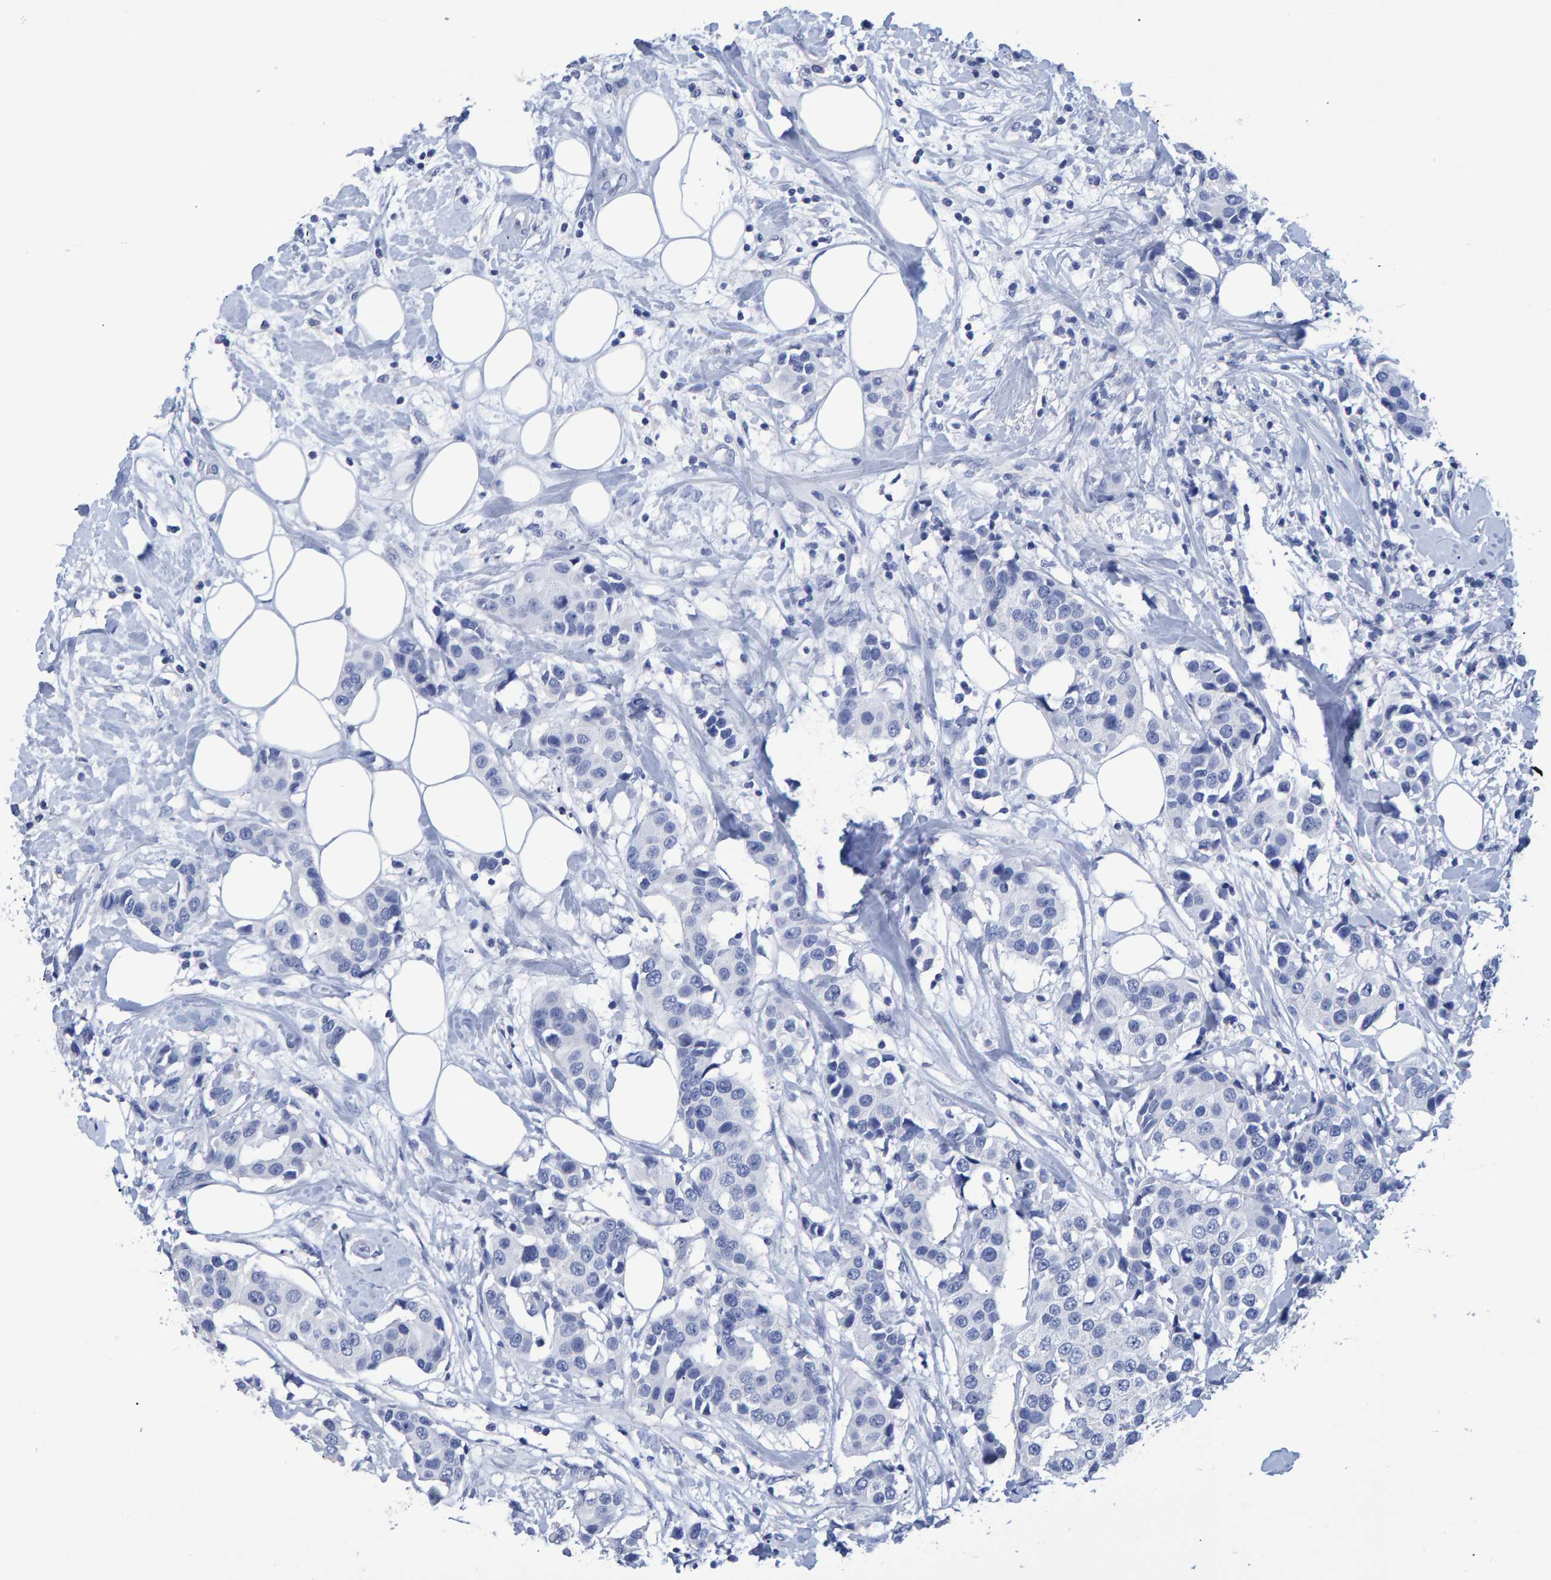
{"staining": {"intensity": "negative", "quantity": "none", "location": "none"}, "tissue": "breast cancer", "cell_type": "Tumor cells", "image_type": "cancer", "snomed": [{"axis": "morphology", "description": "Normal tissue, NOS"}, {"axis": "morphology", "description": "Duct carcinoma"}, {"axis": "topography", "description": "Breast"}], "caption": "Tumor cells are negative for brown protein staining in breast infiltrating ductal carcinoma.", "gene": "HEMGN", "patient": {"sex": "female", "age": 39}}